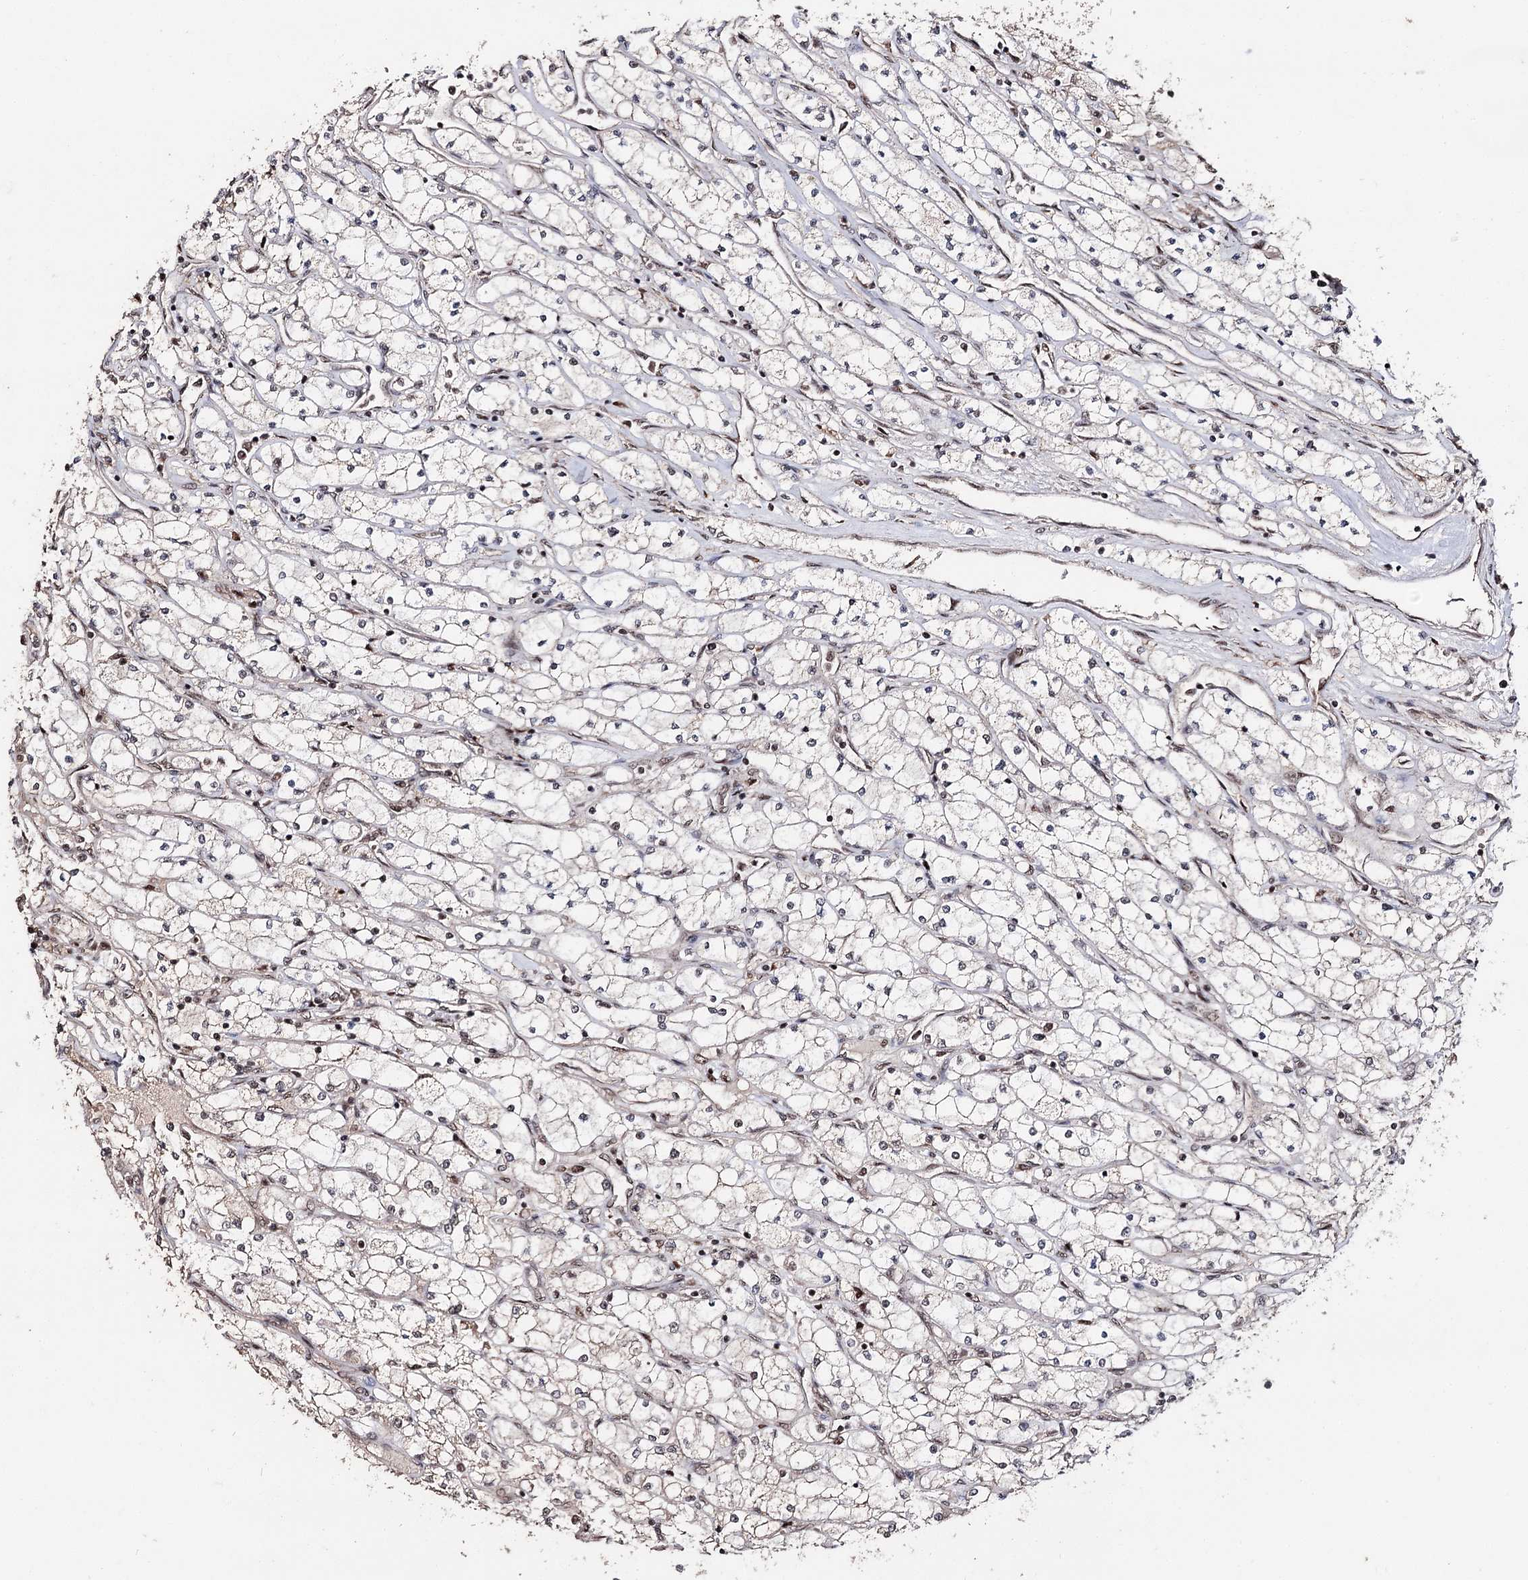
{"staining": {"intensity": "weak", "quantity": "25%-75%", "location": "nuclear"}, "tissue": "renal cancer", "cell_type": "Tumor cells", "image_type": "cancer", "snomed": [{"axis": "morphology", "description": "Adenocarcinoma, NOS"}, {"axis": "topography", "description": "Kidney"}], "caption": "Immunohistochemistry (IHC) of human renal cancer exhibits low levels of weak nuclear staining in approximately 25%-75% of tumor cells. (DAB (3,3'-diaminobenzidine) = brown stain, brightfield microscopy at high magnification).", "gene": "U2SURP", "patient": {"sex": "male", "age": 80}}